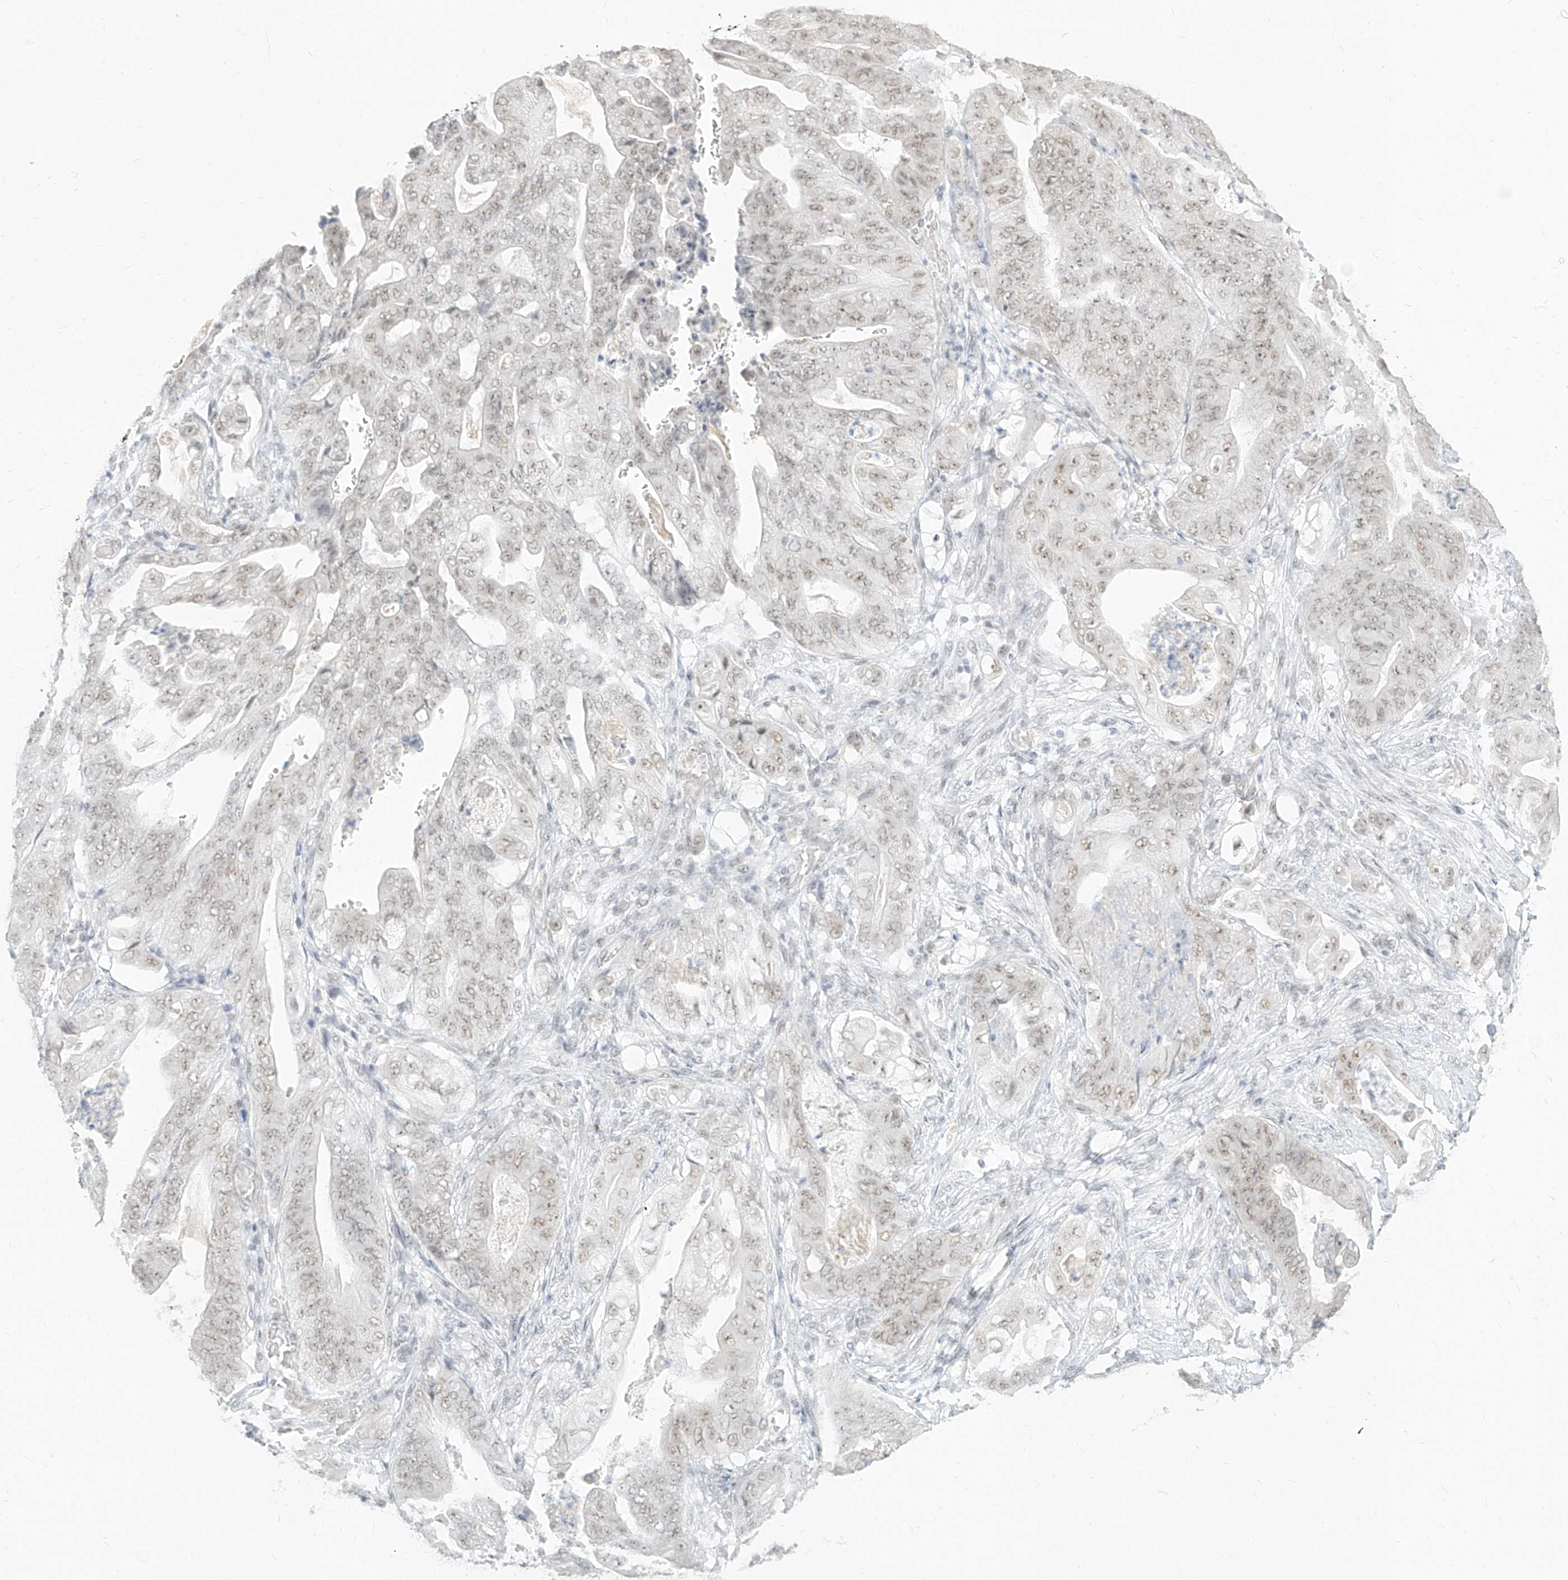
{"staining": {"intensity": "weak", "quantity": "25%-75%", "location": "nuclear"}, "tissue": "stomach cancer", "cell_type": "Tumor cells", "image_type": "cancer", "snomed": [{"axis": "morphology", "description": "Adenocarcinoma, NOS"}, {"axis": "topography", "description": "Stomach"}], "caption": "Immunohistochemistry (IHC) of human stomach cancer (adenocarcinoma) demonstrates low levels of weak nuclear positivity in approximately 25%-75% of tumor cells.", "gene": "SUPT5H", "patient": {"sex": "female", "age": 73}}